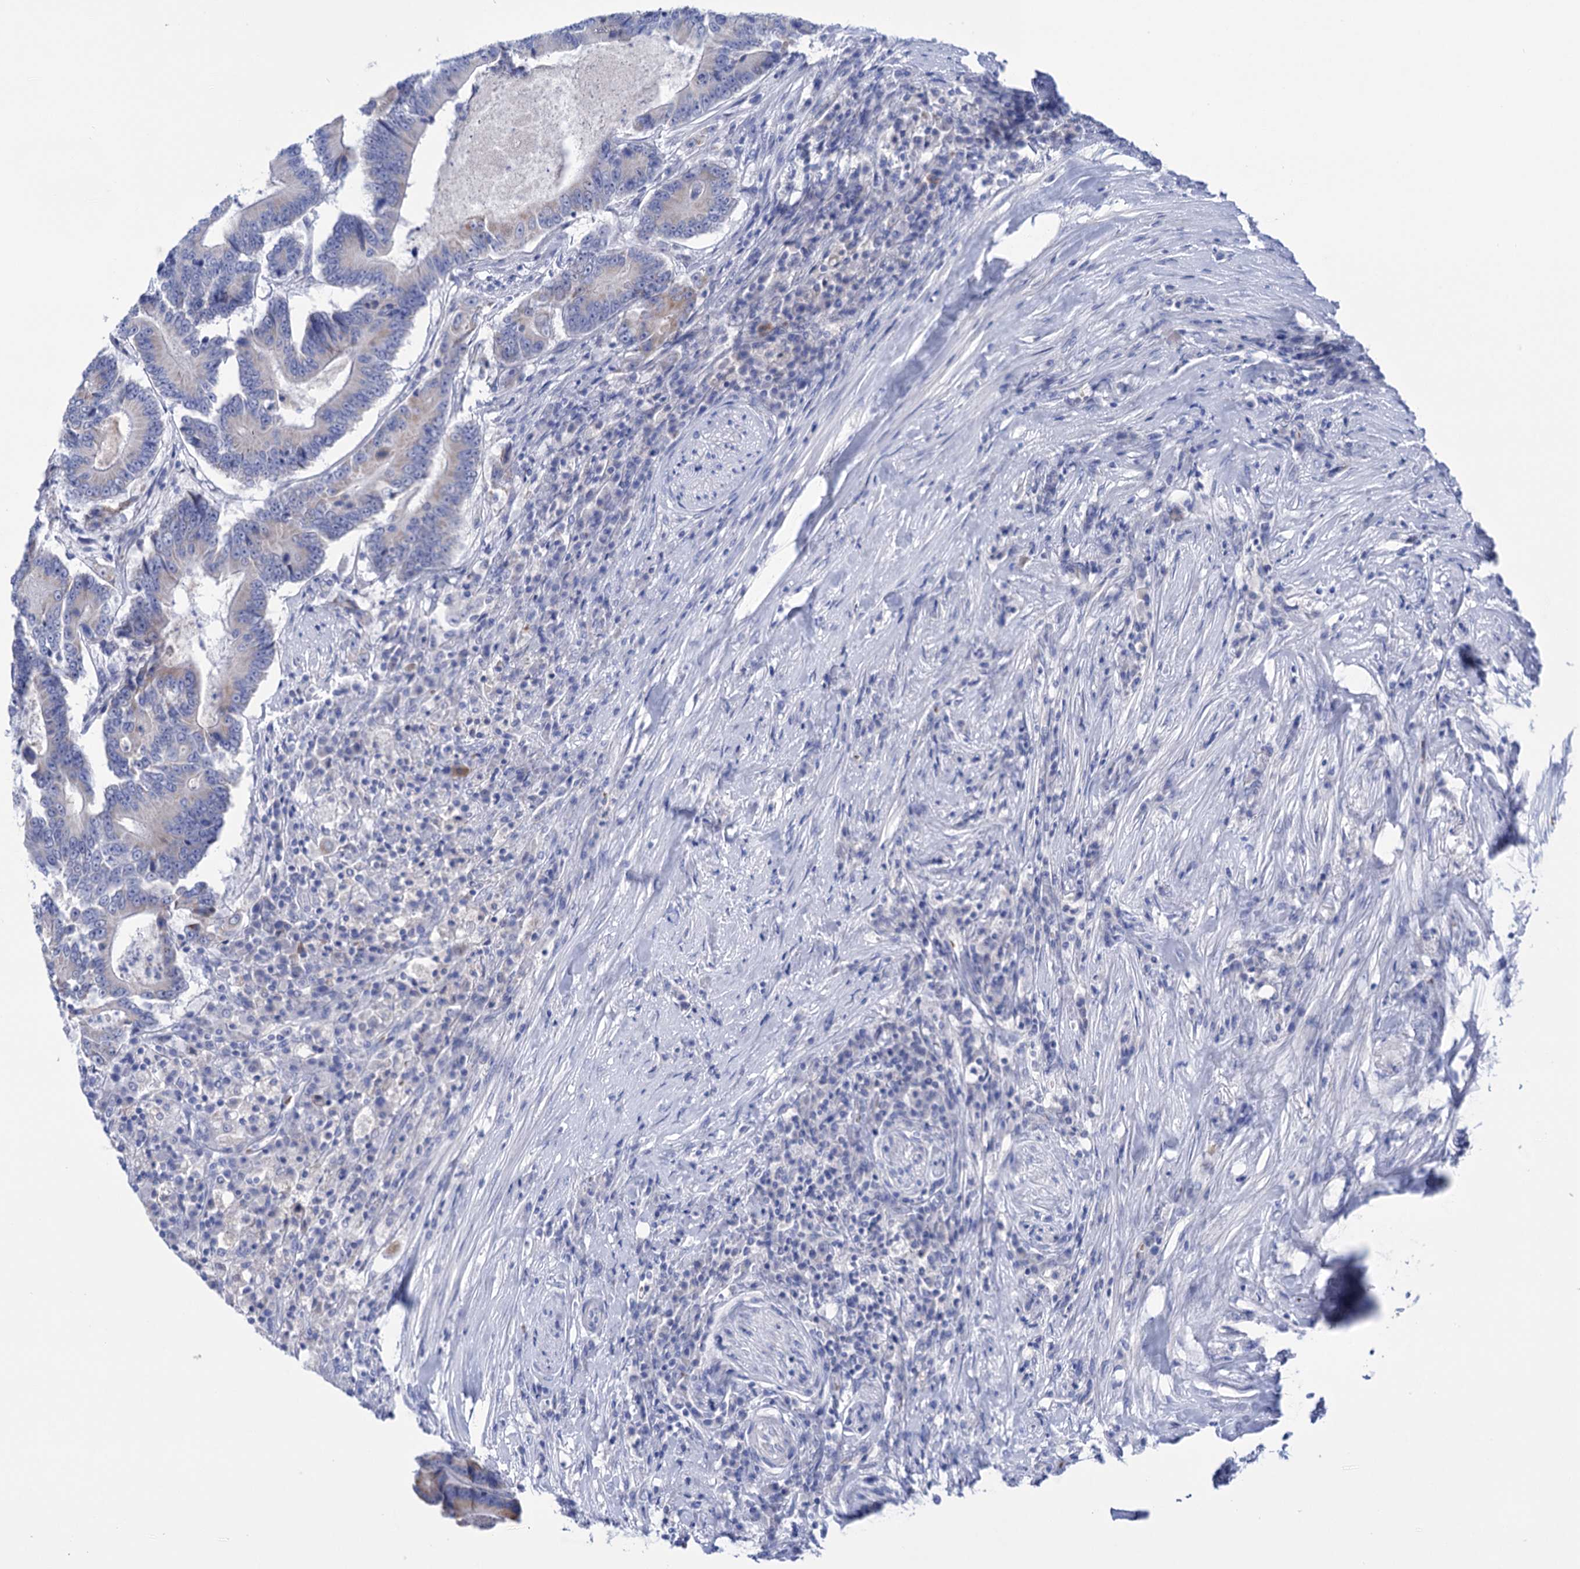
{"staining": {"intensity": "negative", "quantity": "none", "location": "none"}, "tissue": "colorectal cancer", "cell_type": "Tumor cells", "image_type": "cancer", "snomed": [{"axis": "morphology", "description": "Adenocarcinoma, NOS"}, {"axis": "topography", "description": "Colon"}], "caption": "High magnification brightfield microscopy of adenocarcinoma (colorectal) stained with DAB (3,3'-diaminobenzidine) (brown) and counterstained with hematoxylin (blue): tumor cells show no significant staining.", "gene": "YARS2", "patient": {"sex": "male", "age": 83}}